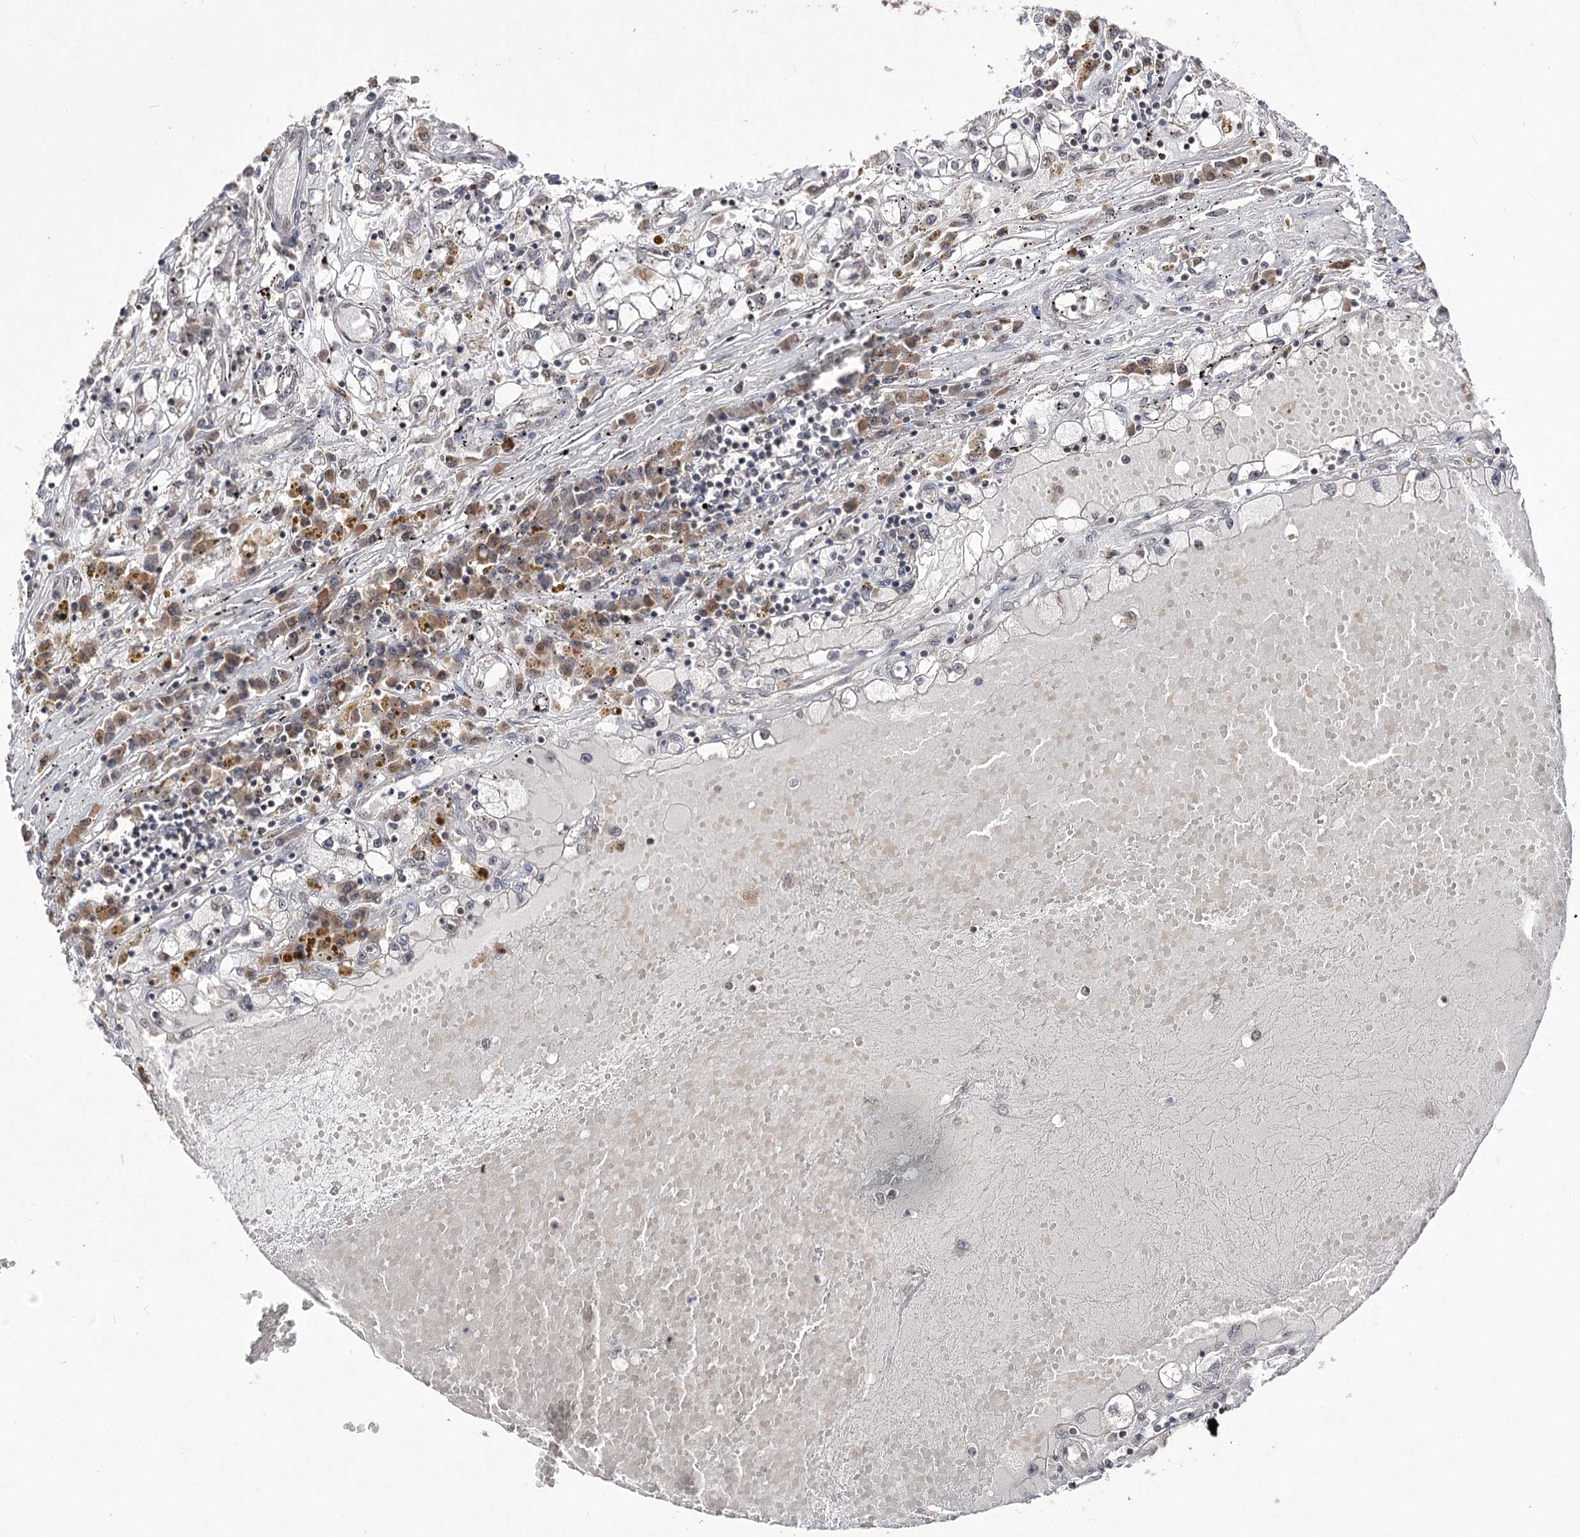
{"staining": {"intensity": "negative", "quantity": "none", "location": "none"}, "tissue": "renal cancer", "cell_type": "Tumor cells", "image_type": "cancer", "snomed": [{"axis": "morphology", "description": "Adenocarcinoma, NOS"}, {"axis": "topography", "description": "Kidney"}], "caption": "Tumor cells show no significant positivity in adenocarcinoma (renal). (DAB (3,3'-diaminobenzidine) immunohistochemistry (IHC) visualized using brightfield microscopy, high magnification).", "gene": "VGLL4", "patient": {"sex": "male", "age": 56}}